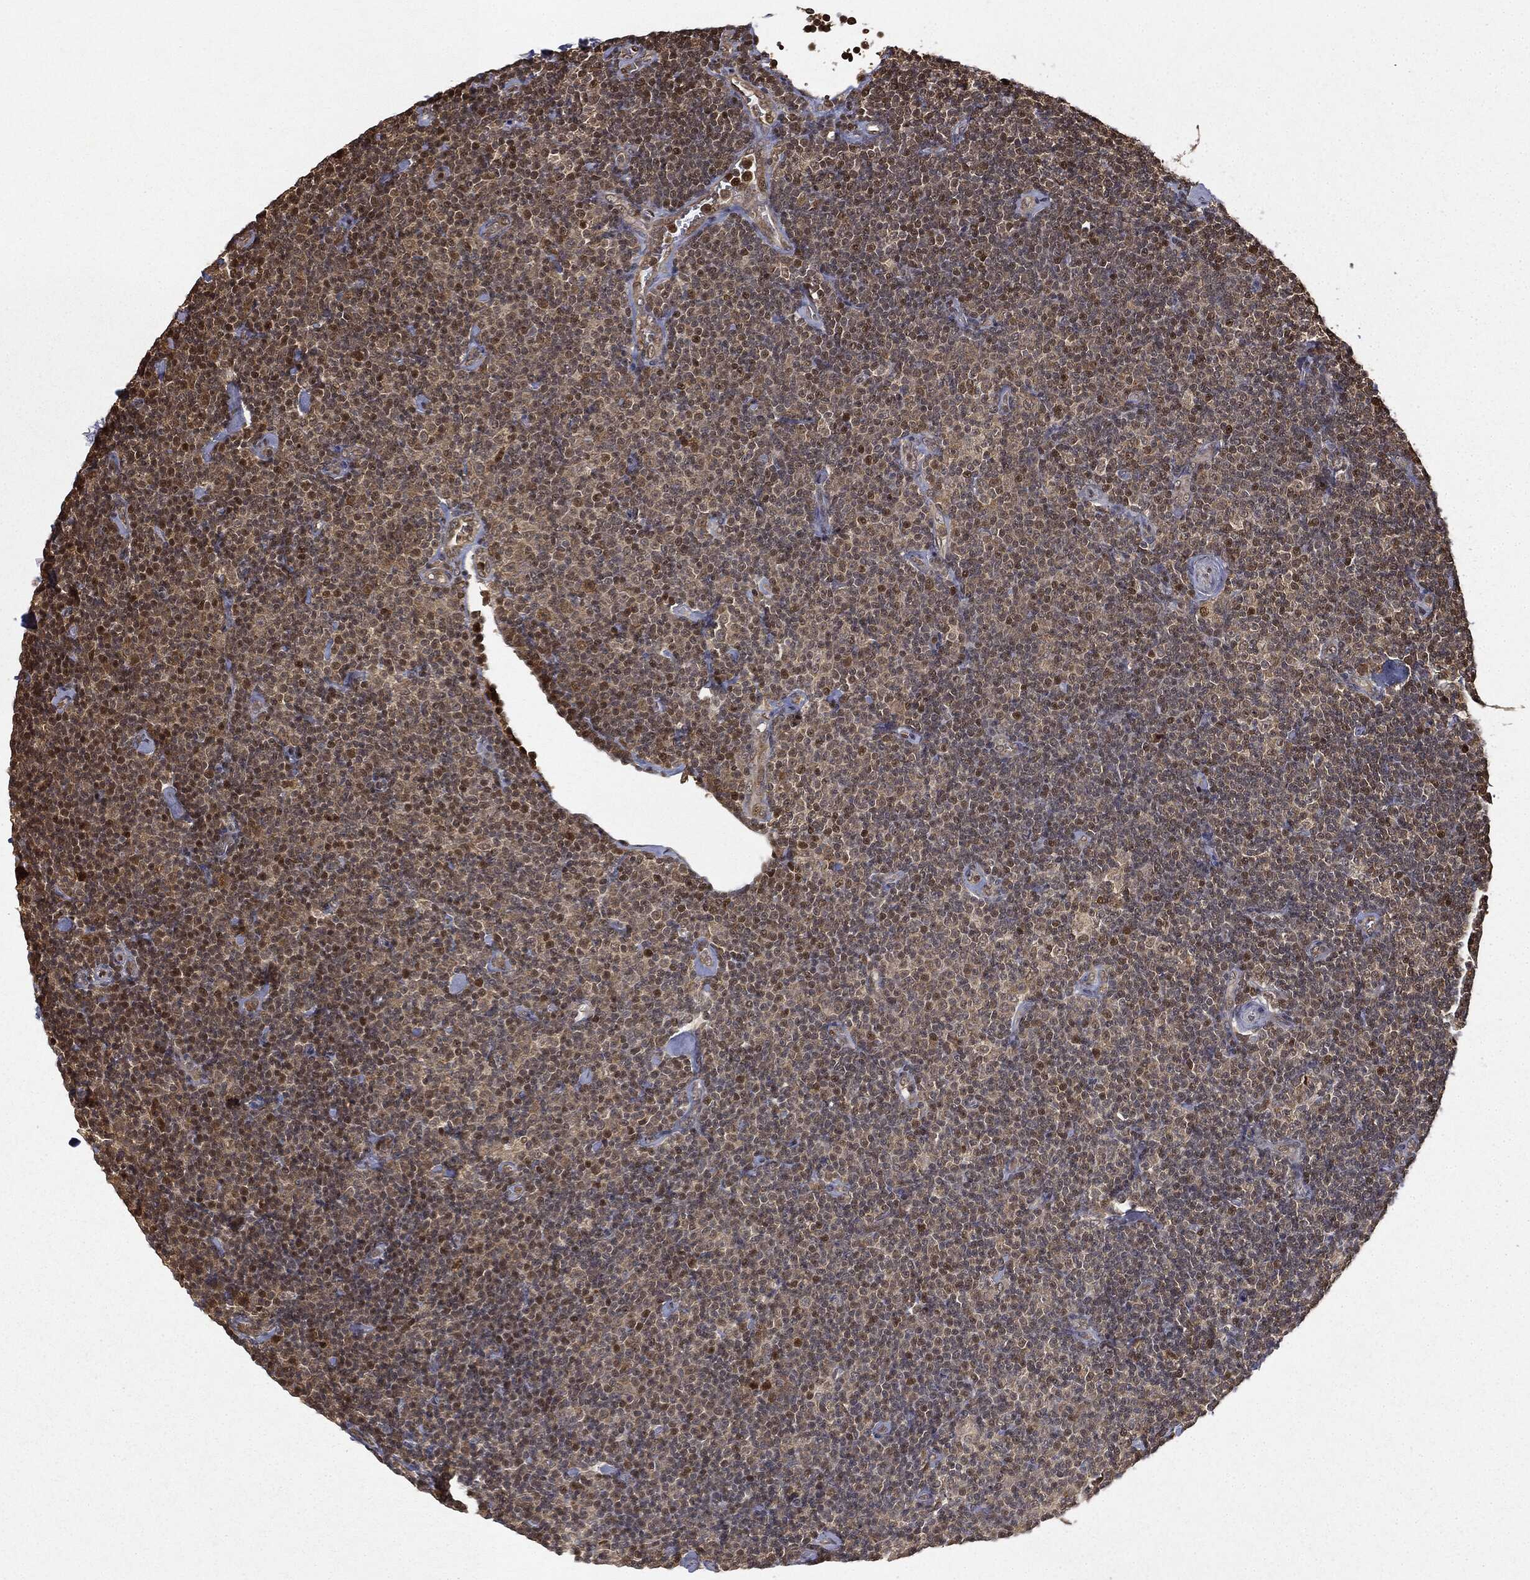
{"staining": {"intensity": "moderate", "quantity": "<25%", "location": "nuclear"}, "tissue": "lymphoma", "cell_type": "Tumor cells", "image_type": "cancer", "snomed": [{"axis": "morphology", "description": "Malignant lymphoma, non-Hodgkin's type, Low grade"}, {"axis": "topography", "description": "Lymph node"}], "caption": "Immunohistochemical staining of lymphoma reveals moderate nuclear protein positivity in about <25% of tumor cells.", "gene": "ZNHIT6", "patient": {"sex": "male", "age": 81}}